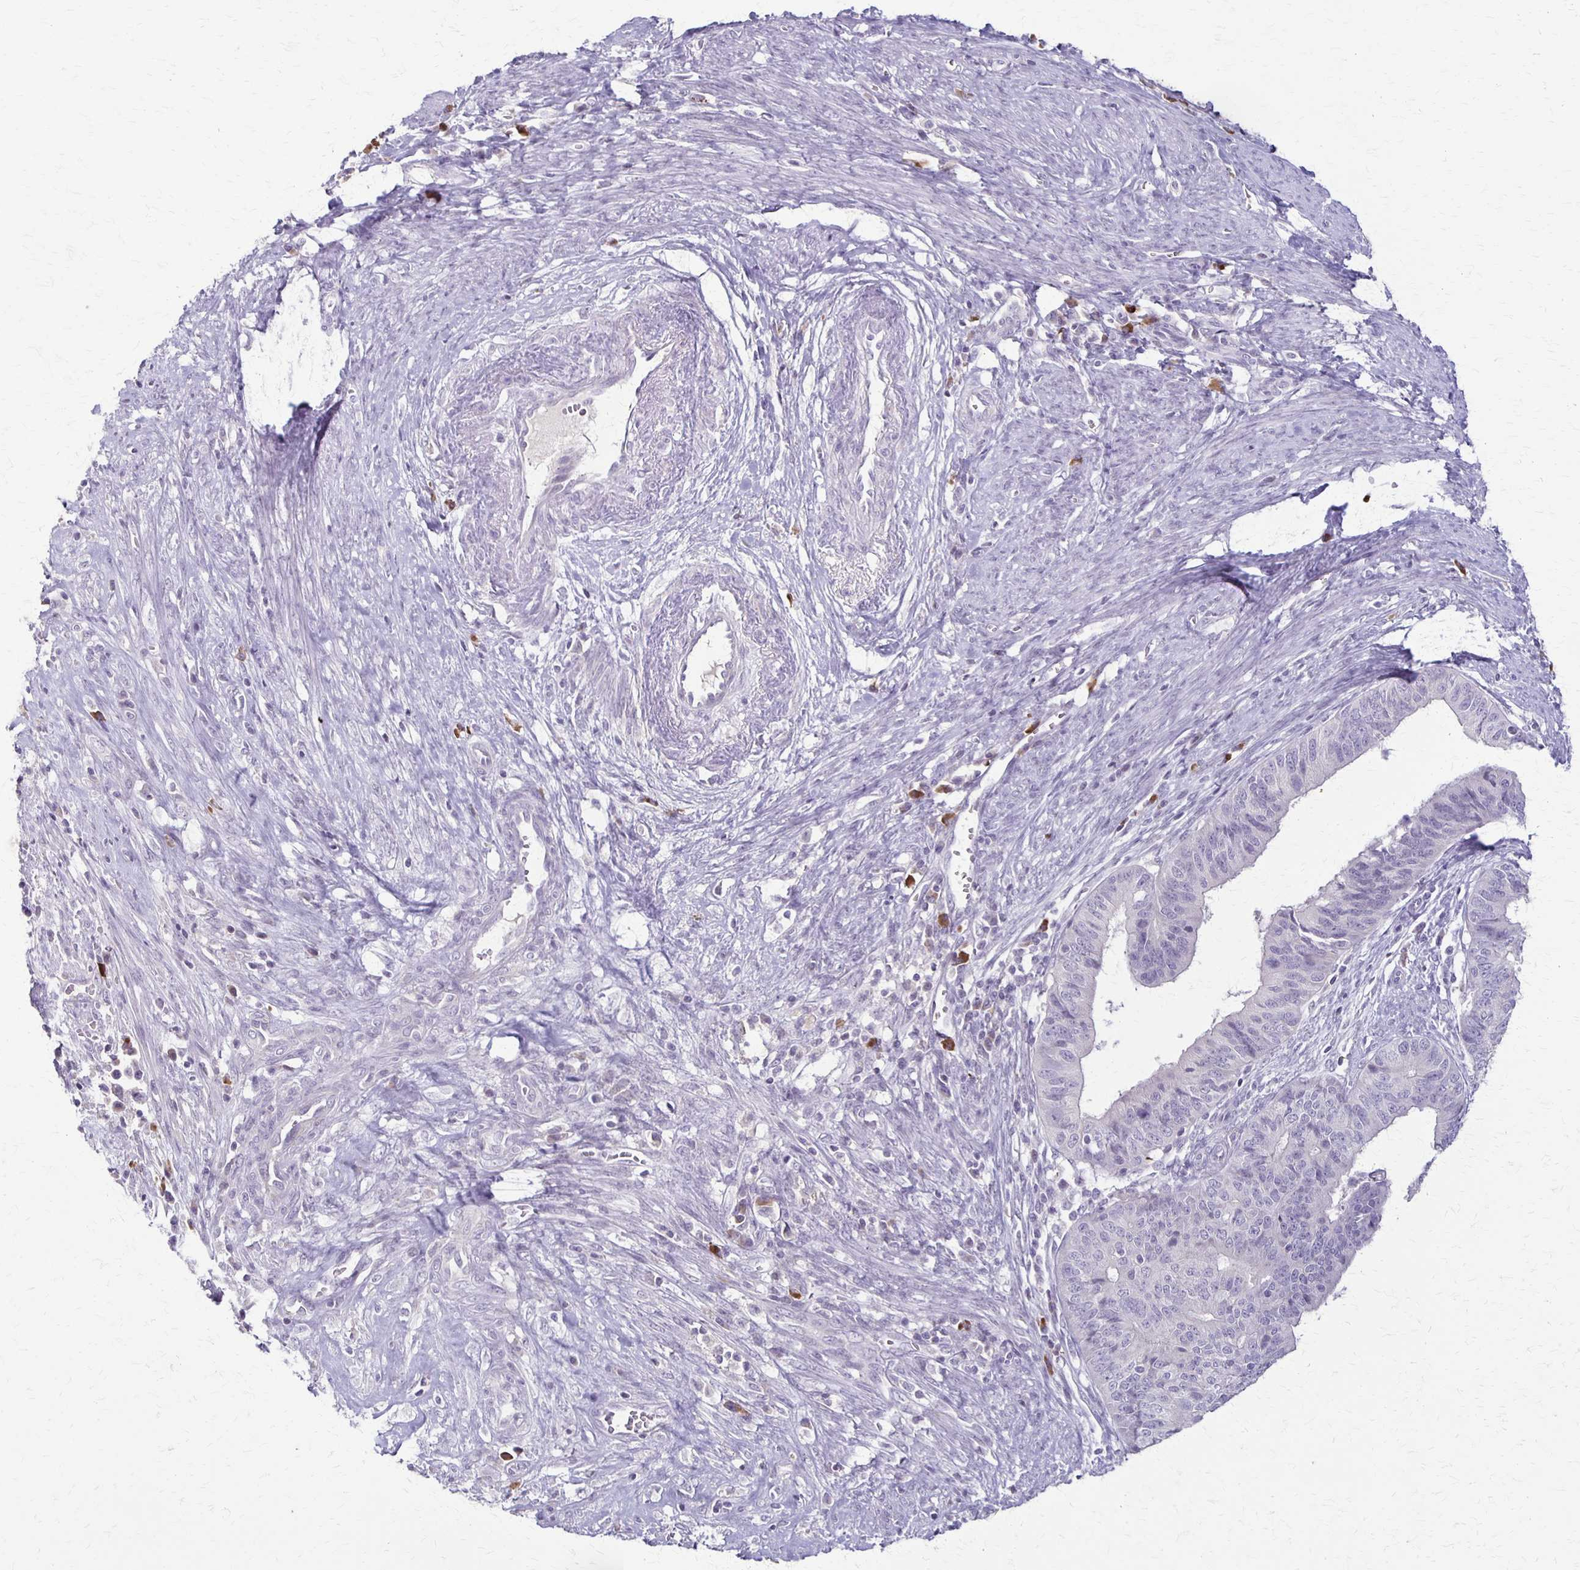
{"staining": {"intensity": "negative", "quantity": "none", "location": "none"}, "tissue": "endometrial cancer", "cell_type": "Tumor cells", "image_type": "cancer", "snomed": [{"axis": "morphology", "description": "Adenocarcinoma, NOS"}, {"axis": "topography", "description": "Endometrium"}], "caption": "Immunohistochemical staining of endometrial cancer (adenocarcinoma) reveals no significant expression in tumor cells.", "gene": "SLC35E2B", "patient": {"sex": "female", "age": 65}}